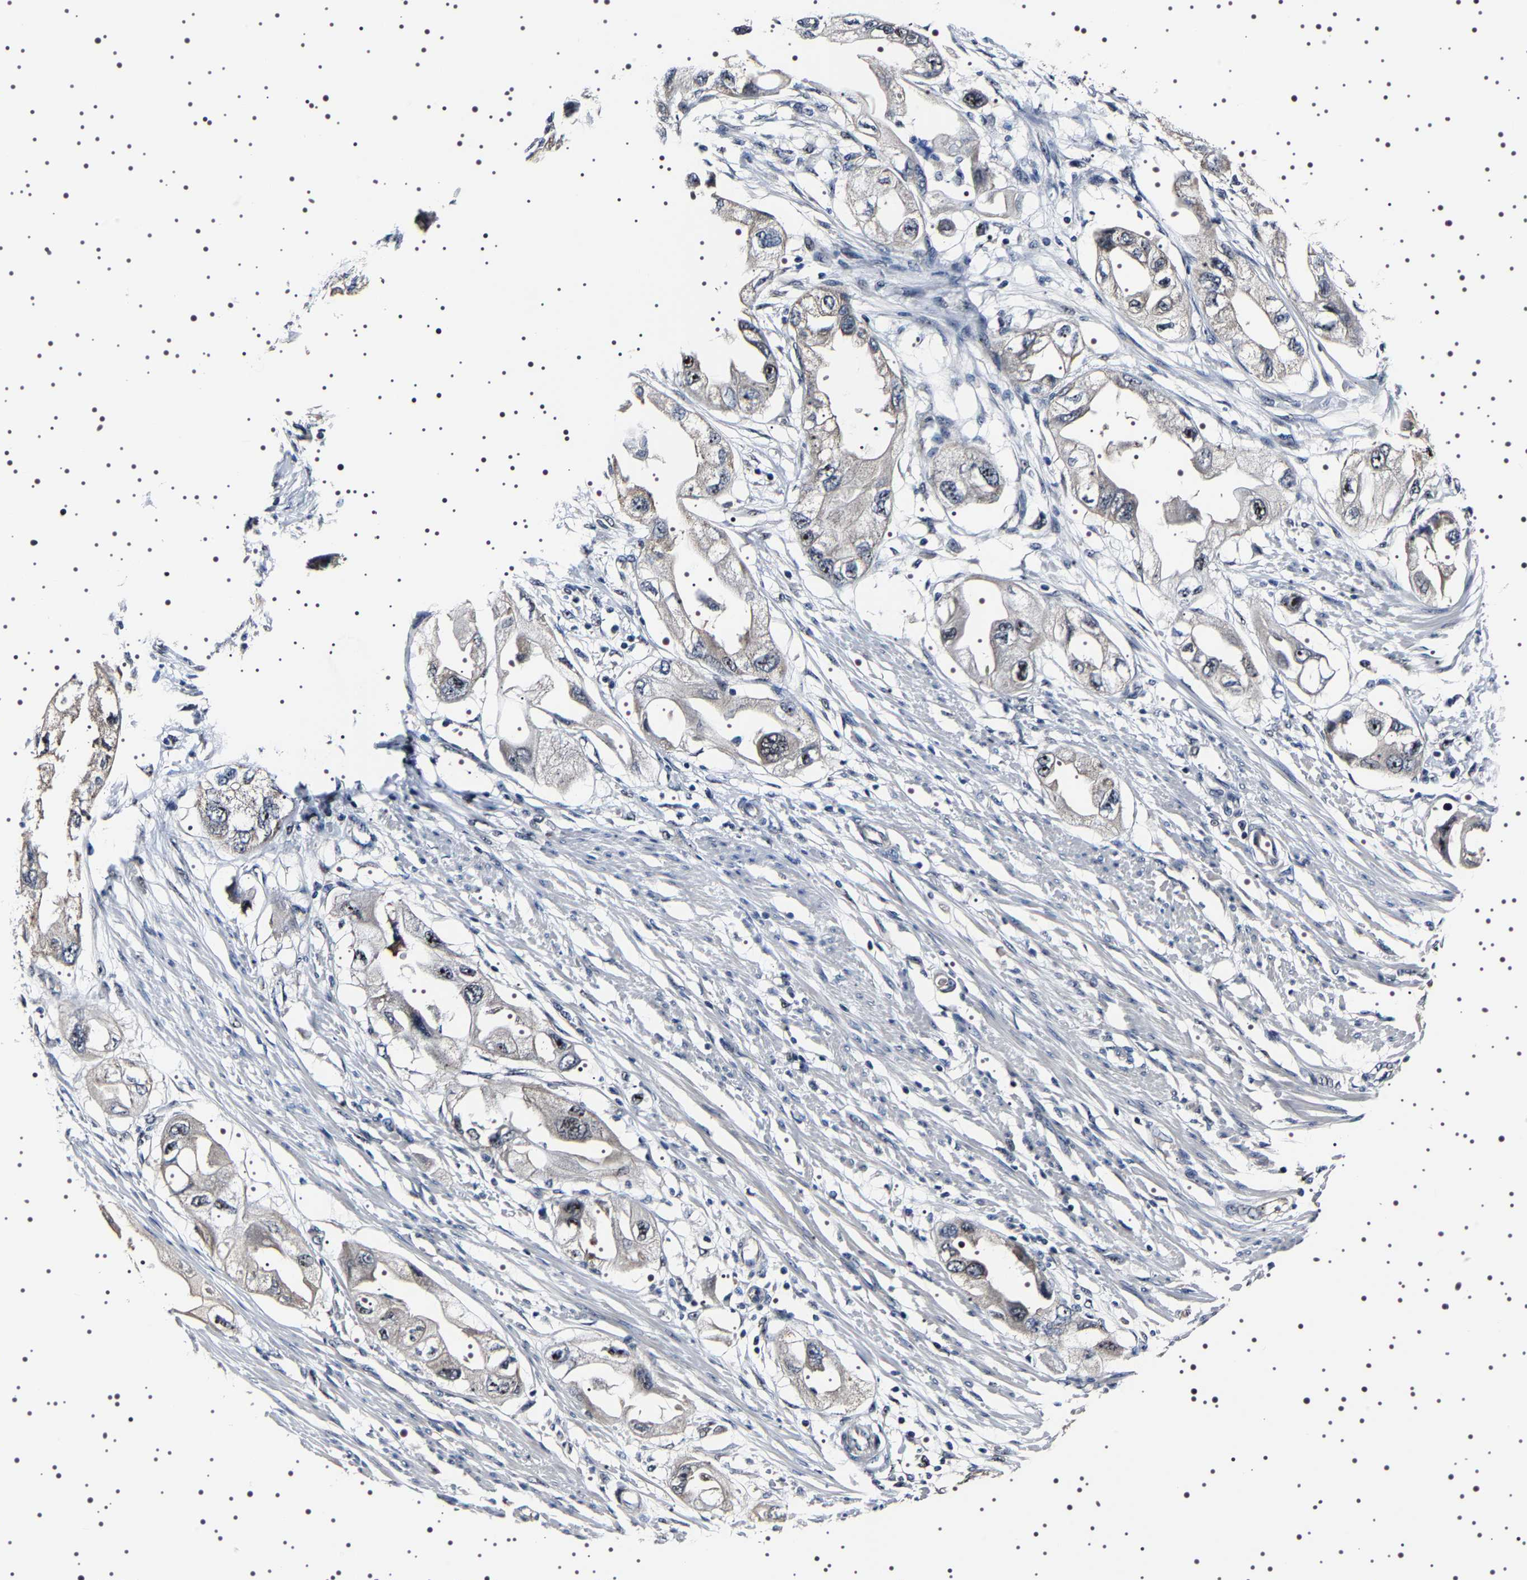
{"staining": {"intensity": "moderate", "quantity": "<25%", "location": "nuclear"}, "tissue": "endometrial cancer", "cell_type": "Tumor cells", "image_type": "cancer", "snomed": [{"axis": "morphology", "description": "Adenocarcinoma, NOS"}, {"axis": "topography", "description": "Endometrium"}], "caption": "Protein expression analysis of endometrial cancer shows moderate nuclear expression in about <25% of tumor cells. The staining was performed using DAB (3,3'-diaminobenzidine), with brown indicating positive protein expression. Nuclei are stained blue with hematoxylin.", "gene": "GNL3", "patient": {"sex": "female", "age": 67}}